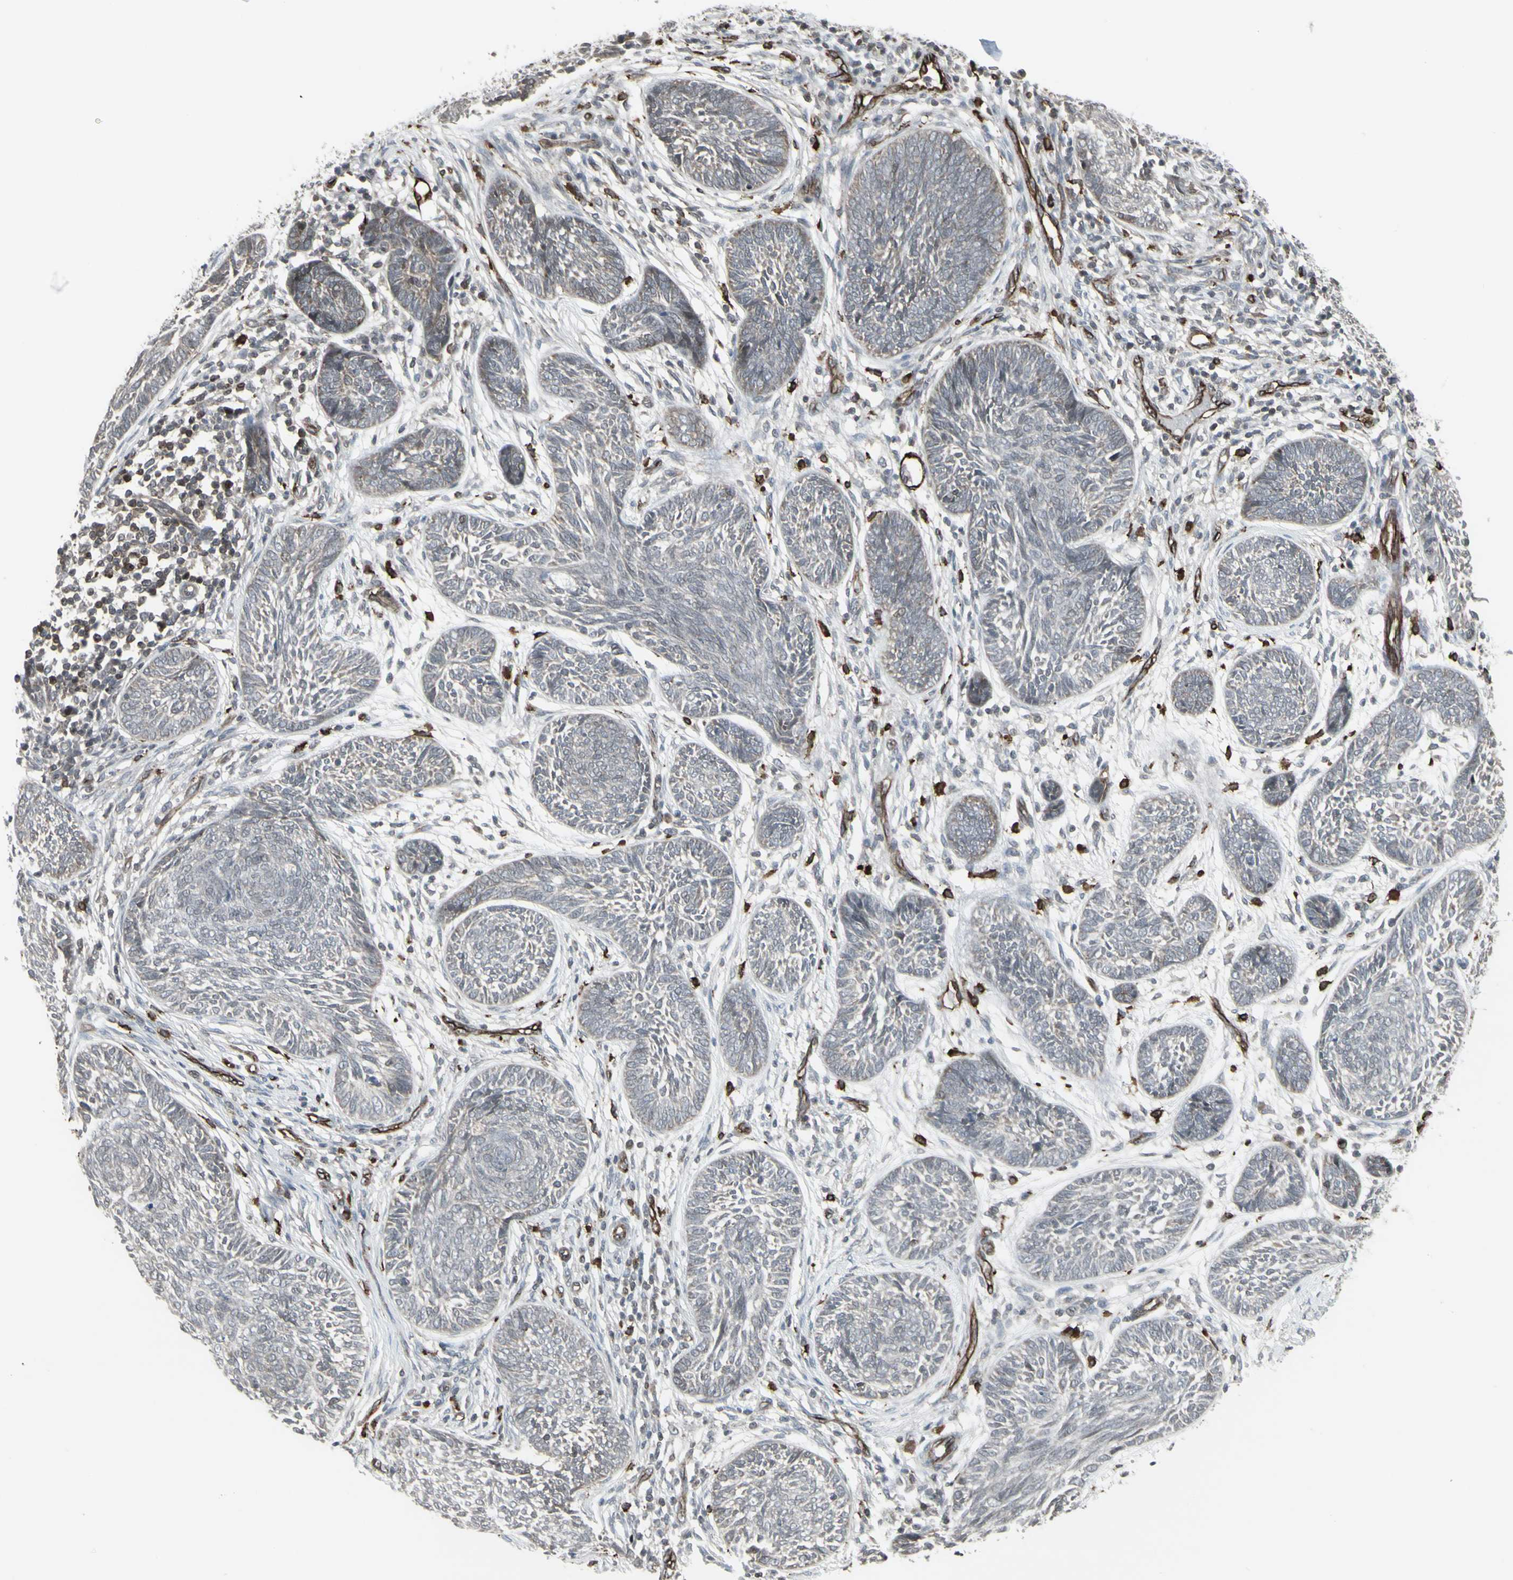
{"staining": {"intensity": "weak", "quantity": "<25%", "location": "nuclear"}, "tissue": "skin cancer", "cell_type": "Tumor cells", "image_type": "cancer", "snomed": [{"axis": "morphology", "description": "Papilloma, NOS"}, {"axis": "morphology", "description": "Basal cell carcinoma"}, {"axis": "topography", "description": "Skin"}], "caption": "Tumor cells are negative for brown protein staining in skin cancer (basal cell carcinoma). Brightfield microscopy of IHC stained with DAB (3,3'-diaminobenzidine) (brown) and hematoxylin (blue), captured at high magnification.", "gene": "DTX3L", "patient": {"sex": "male", "age": 87}}